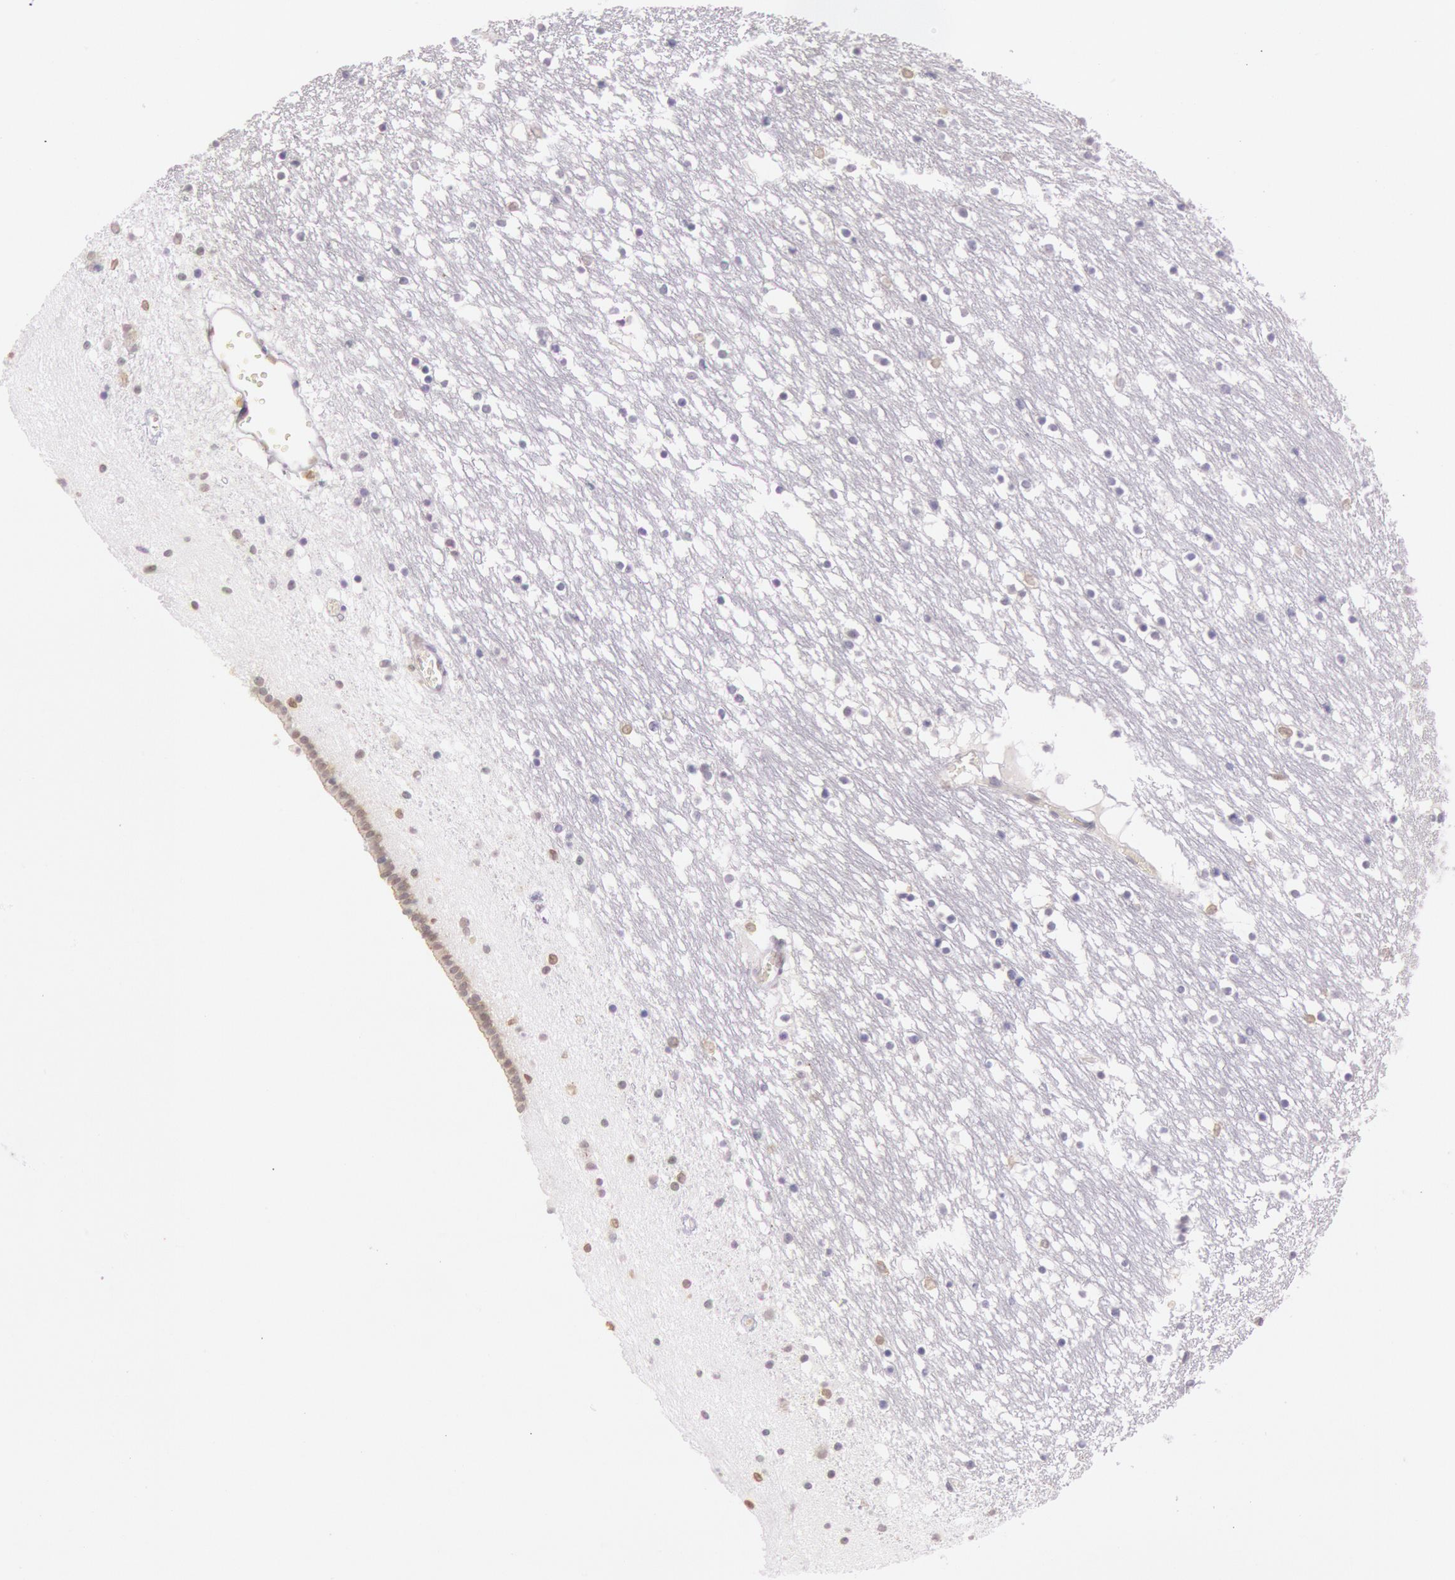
{"staining": {"intensity": "moderate", "quantity": "<25%", "location": "nuclear"}, "tissue": "caudate", "cell_type": "Glial cells", "image_type": "normal", "snomed": [{"axis": "morphology", "description": "Normal tissue, NOS"}, {"axis": "topography", "description": "Lateral ventricle wall"}], "caption": "IHC photomicrograph of unremarkable human caudate stained for a protein (brown), which demonstrates low levels of moderate nuclear positivity in about <25% of glial cells.", "gene": "HIF1A", "patient": {"sex": "male", "age": 45}}